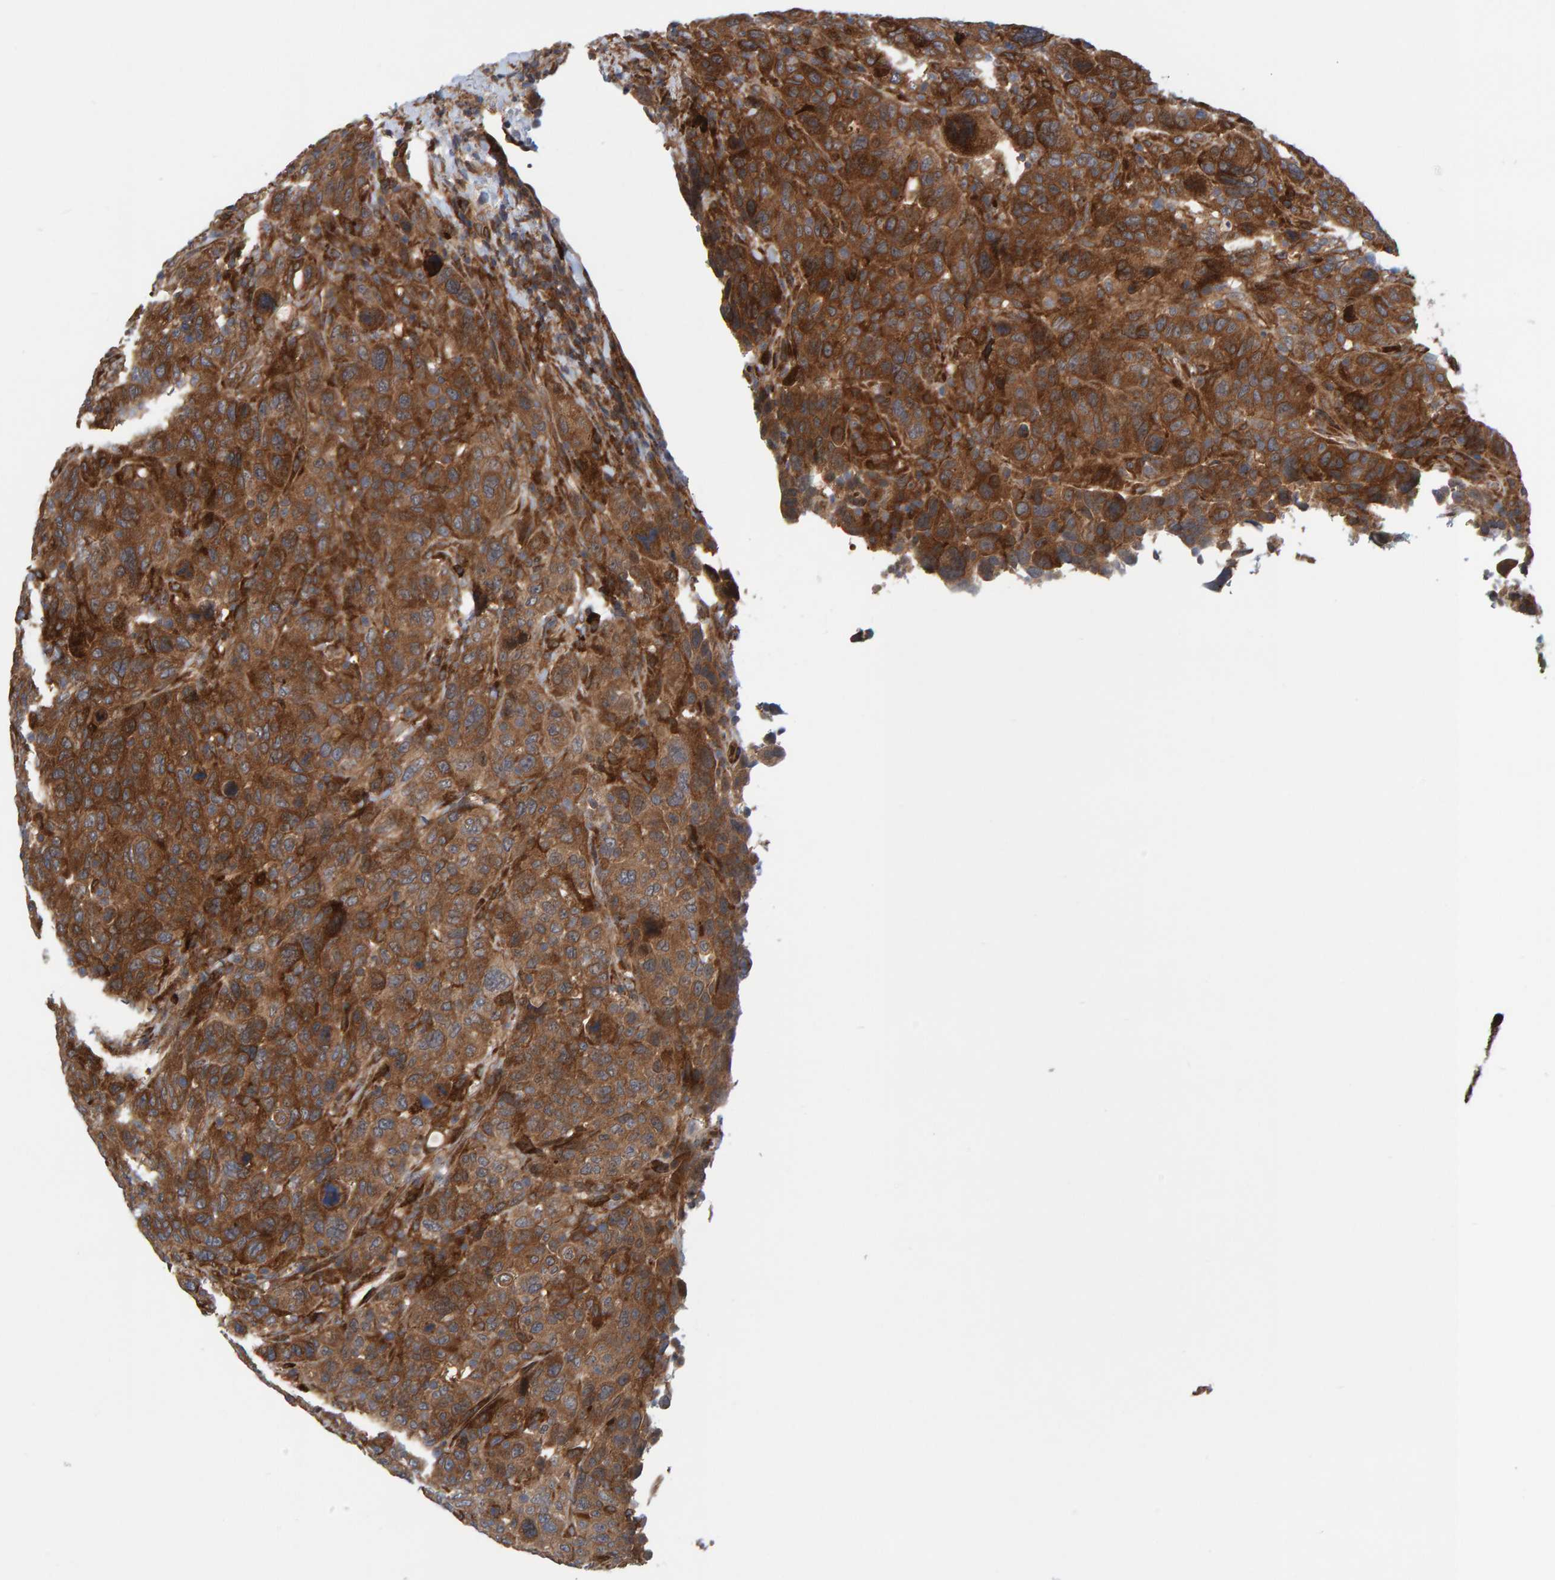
{"staining": {"intensity": "moderate", "quantity": ">75%", "location": "cytoplasmic/membranous"}, "tissue": "breast cancer", "cell_type": "Tumor cells", "image_type": "cancer", "snomed": [{"axis": "morphology", "description": "Duct carcinoma"}, {"axis": "topography", "description": "Breast"}], "caption": "Immunohistochemical staining of breast cancer (infiltrating ductal carcinoma) displays medium levels of moderate cytoplasmic/membranous protein expression in approximately >75% of tumor cells.", "gene": "KIAA0753", "patient": {"sex": "female", "age": 37}}